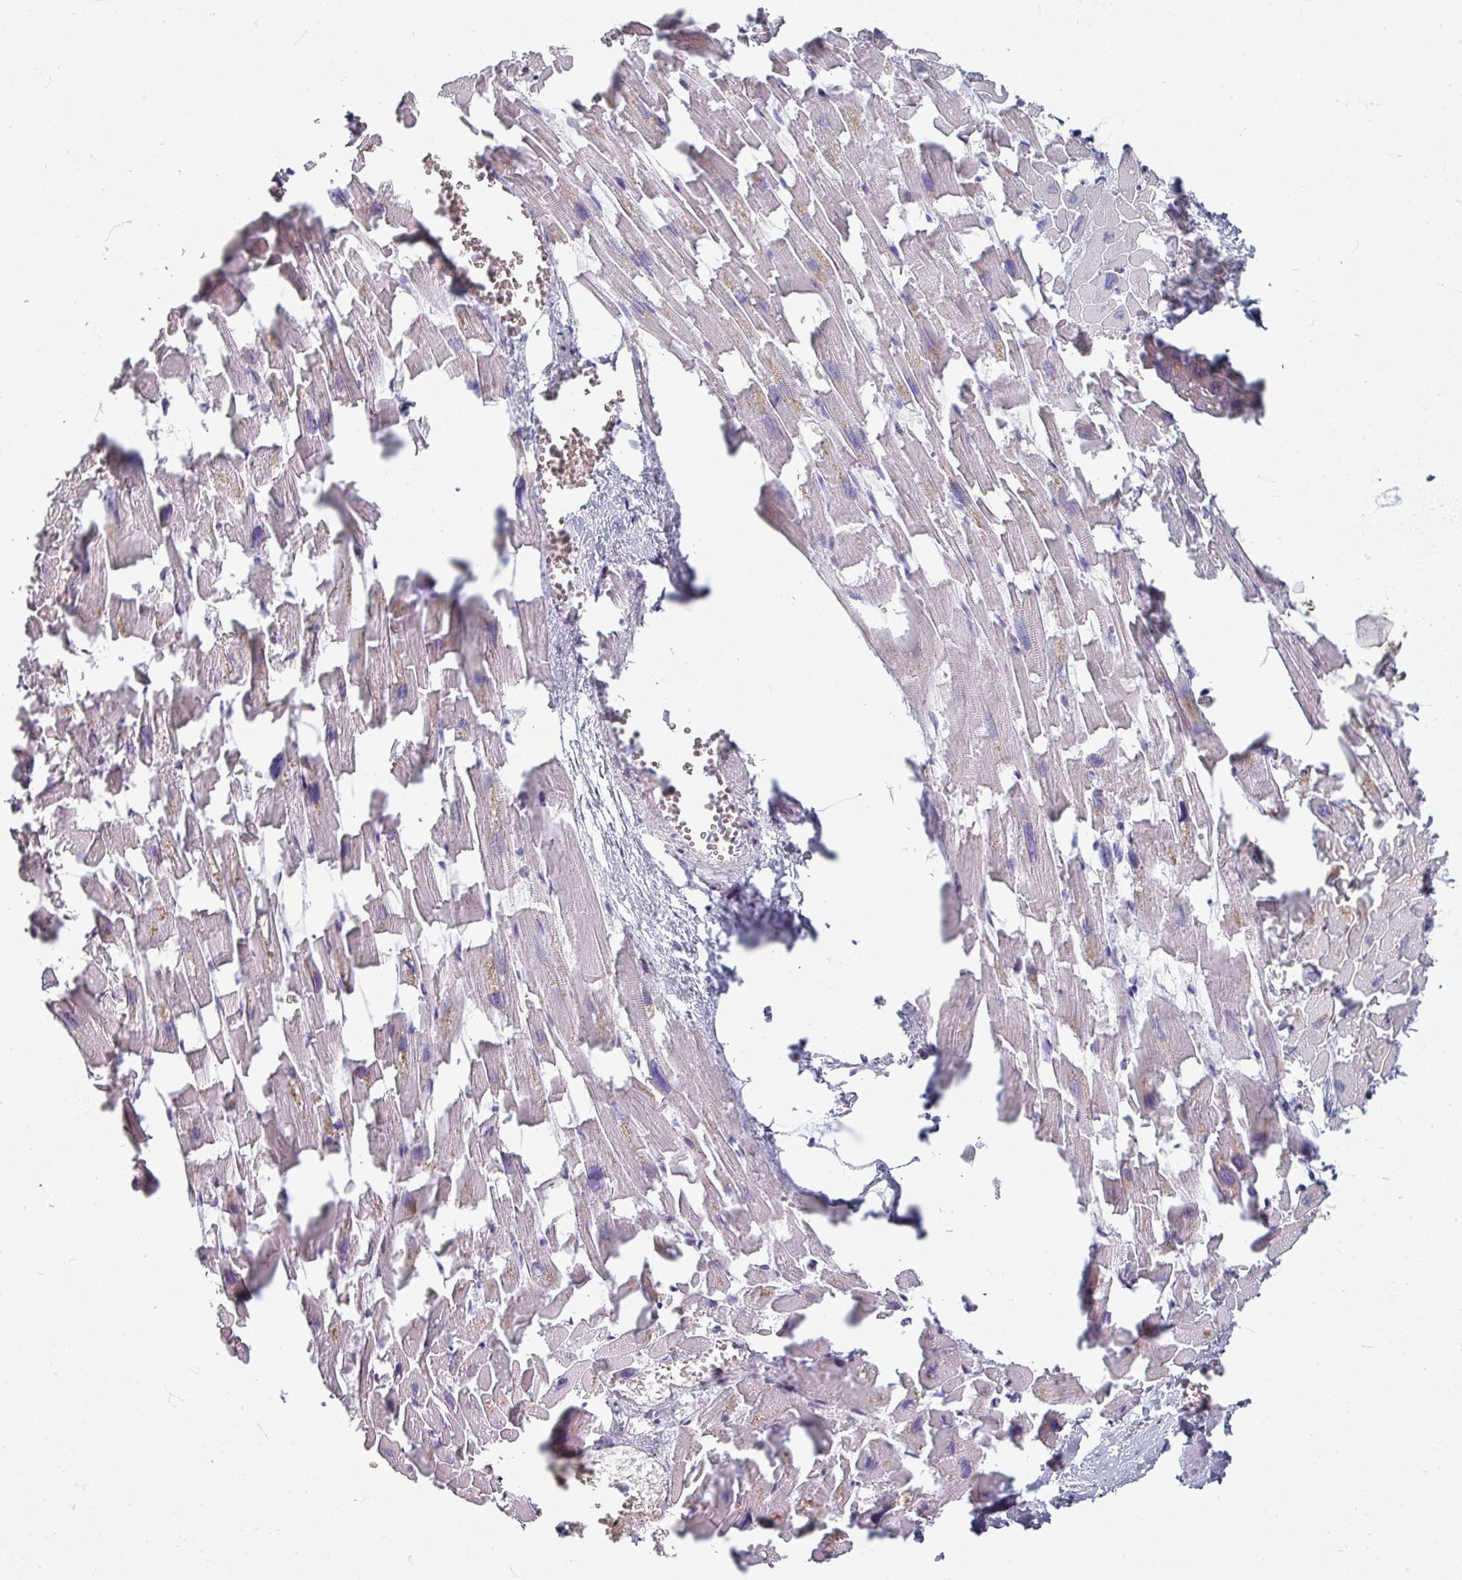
{"staining": {"intensity": "negative", "quantity": "none", "location": "none"}, "tissue": "heart muscle", "cell_type": "Cardiomyocytes", "image_type": "normal", "snomed": [{"axis": "morphology", "description": "Normal tissue, NOS"}, {"axis": "topography", "description": "Heart"}], "caption": "Cardiomyocytes are negative for brown protein staining in benign heart muscle. Brightfield microscopy of IHC stained with DAB (3,3'-diaminobenzidine) (brown) and hematoxylin (blue), captured at high magnification.", "gene": "ZNF878", "patient": {"sex": "female", "age": 64}}